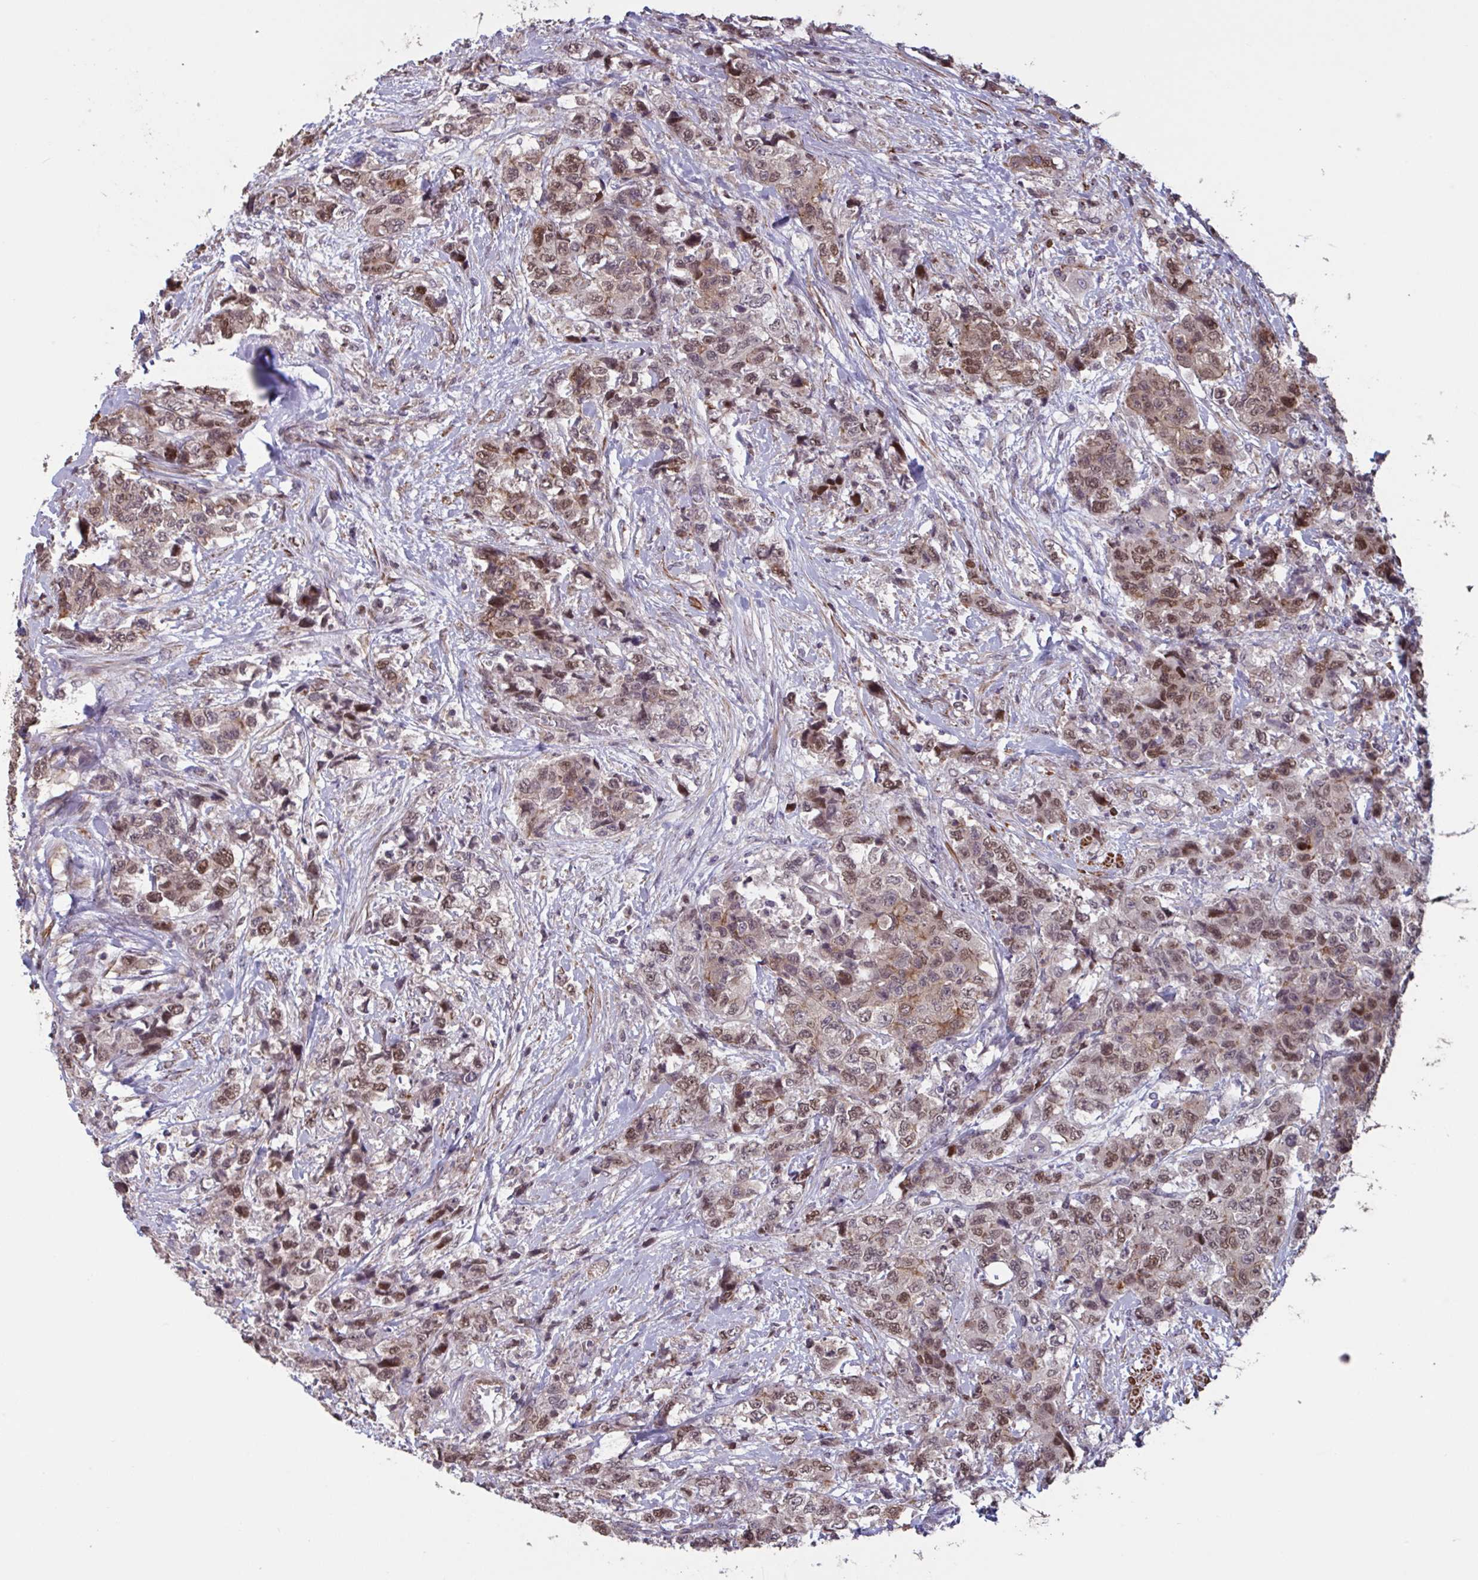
{"staining": {"intensity": "moderate", "quantity": "25%-75%", "location": "nuclear"}, "tissue": "urothelial cancer", "cell_type": "Tumor cells", "image_type": "cancer", "snomed": [{"axis": "morphology", "description": "Urothelial carcinoma, High grade"}, {"axis": "topography", "description": "Urinary bladder"}], "caption": "Immunohistochemical staining of urothelial cancer exhibits moderate nuclear protein expression in approximately 25%-75% of tumor cells.", "gene": "IPO5", "patient": {"sex": "female", "age": 78}}